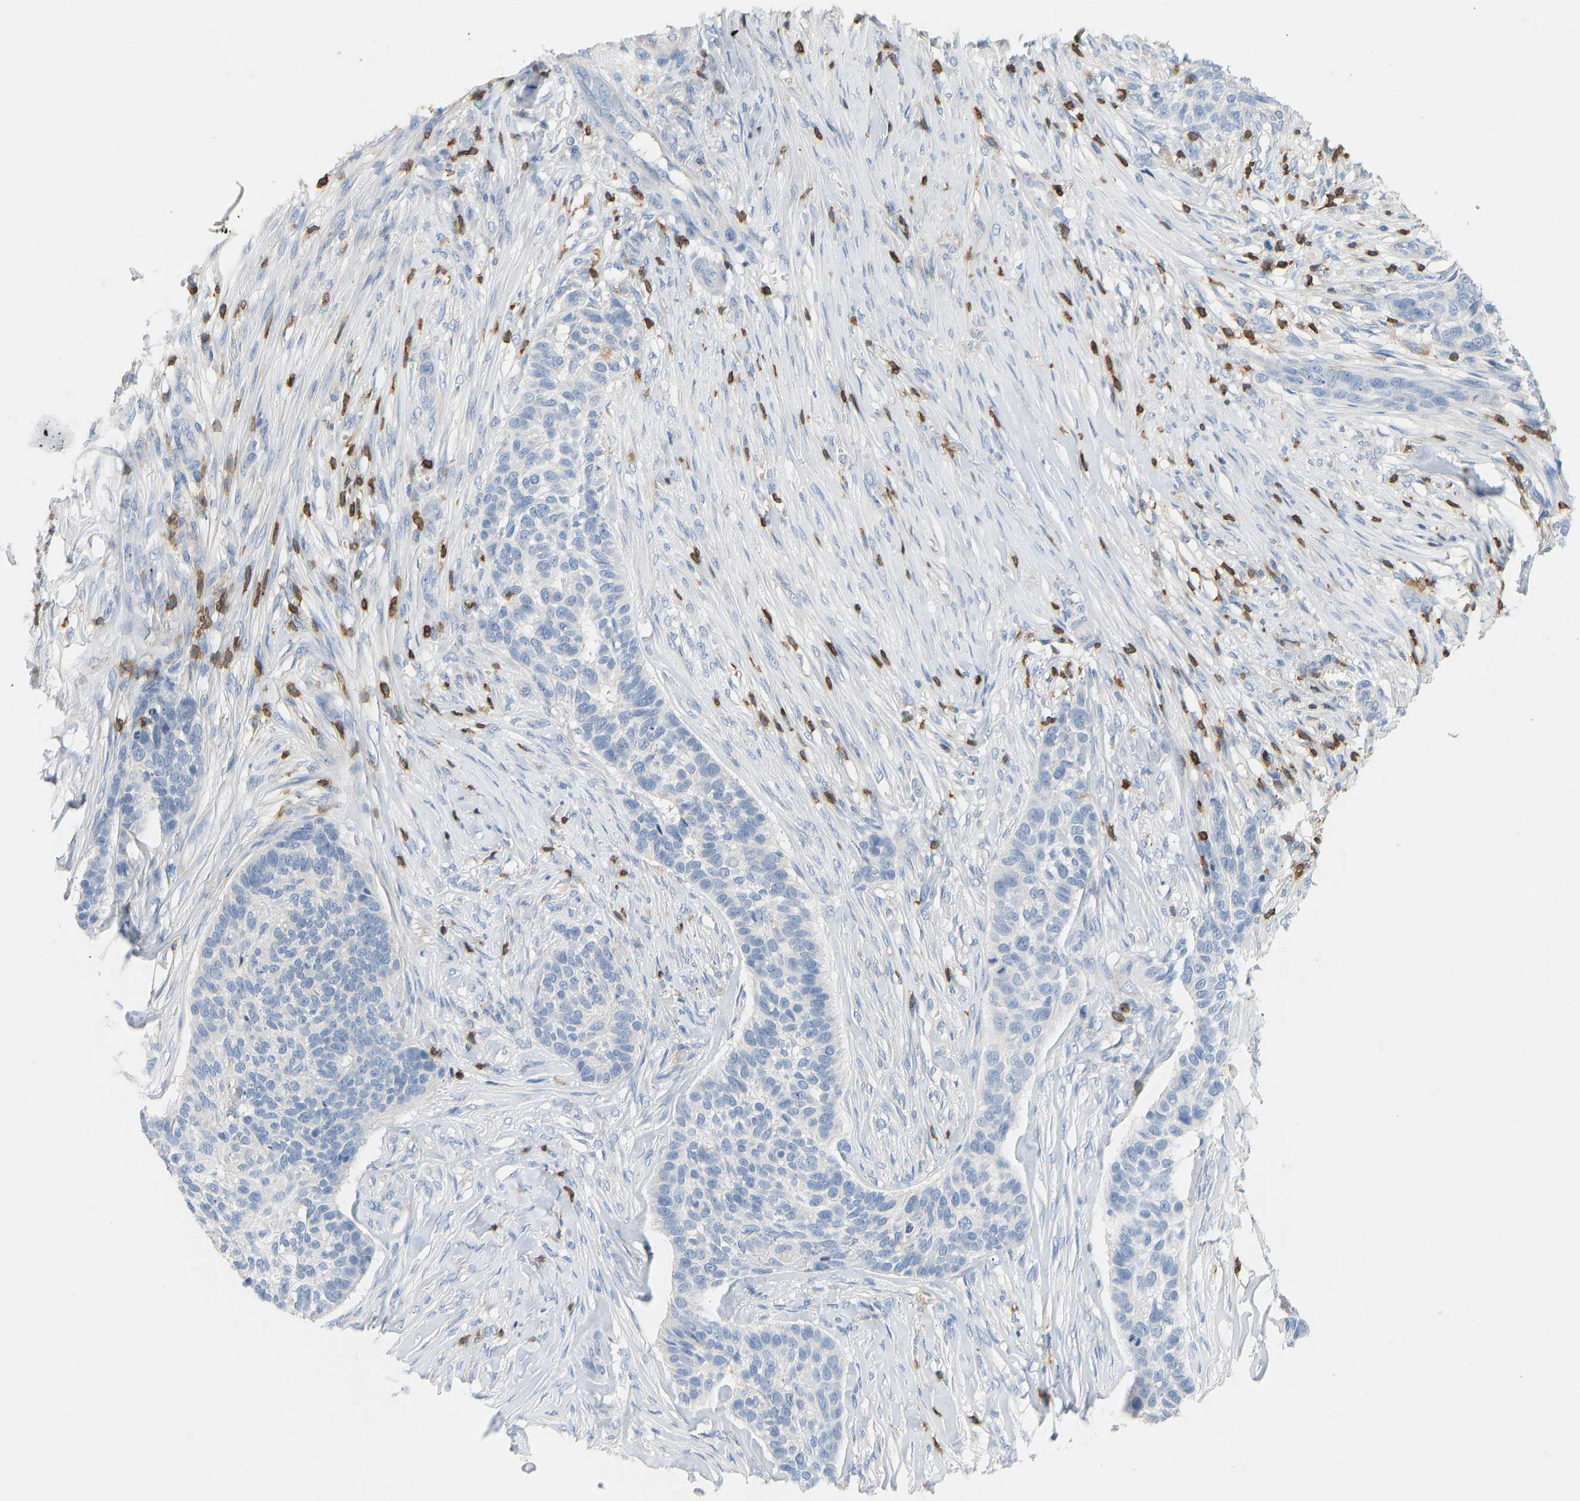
{"staining": {"intensity": "negative", "quantity": "none", "location": "none"}, "tissue": "skin cancer", "cell_type": "Tumor cells", "image_type": "cancer", "snomed": [{"axis": "morphology", "description": "Basal cell carcinoma"}, {"axis": "topography", "description": "Skin"}], "caption": "Immunohistochemistry histopathology image of neoplastic tissue: human skin cancer (basal cell carcinoma) stained with DAB exhibits no significant protein positivity in tumor cells.", "gene": "EVL", "patient": {"sex": "male", "age": 85}}